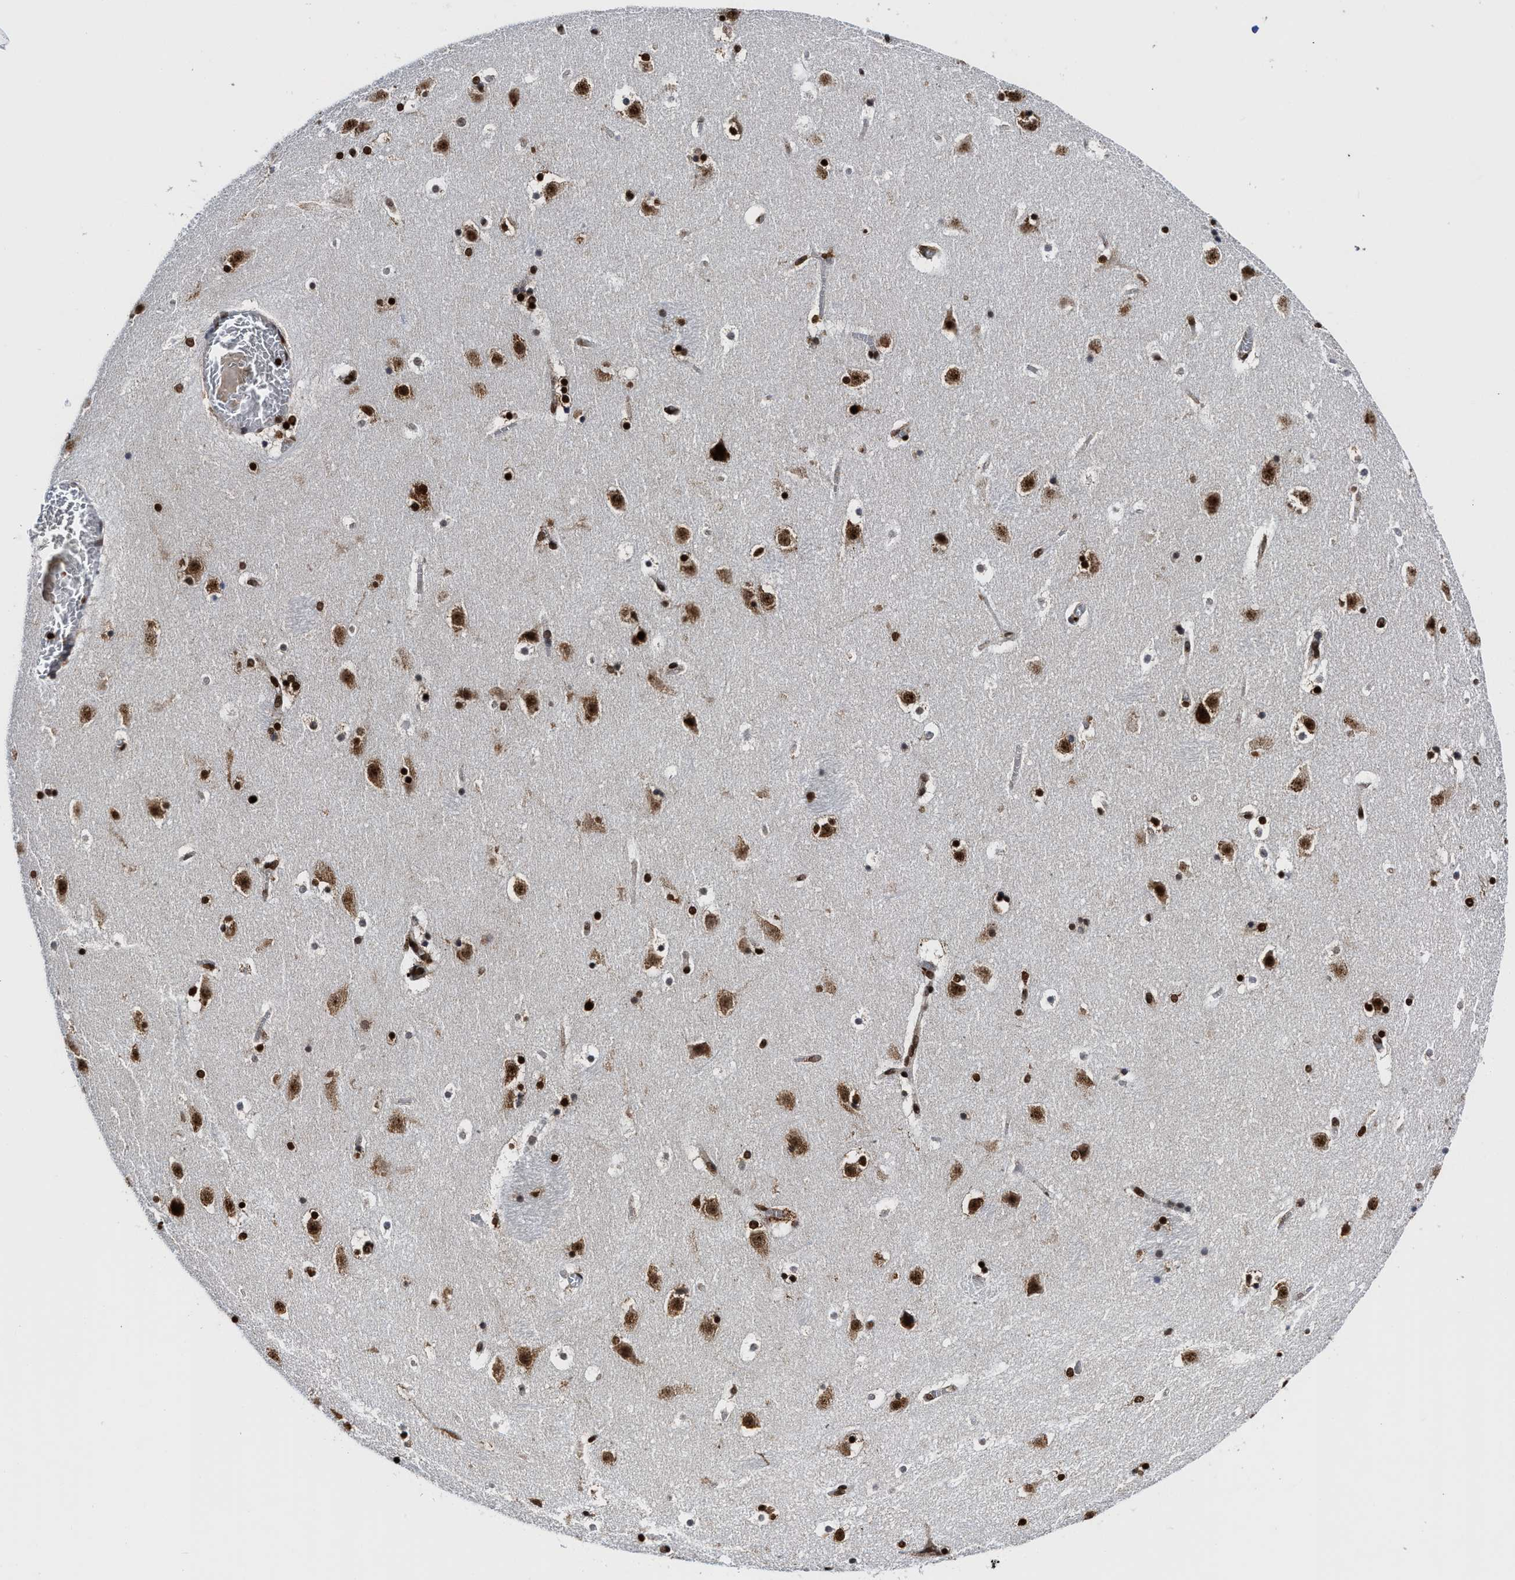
{"staining": {"intensity": "strong", "quantity": ">75%", "location": "nuclear"}, "tissue": "caudate", "cell_type": "Glial cells", "image_type": "normal", "snomed": [{"axis": "morphology", "description": "Normal tissue, NOS"}, {"axis": "topography", "description": "Lateral ventricle wall"}], "caption": "A photomicrograph of caudate stained for a protein demonstrates strong nuclear brown staining in glial cells.", "gene": "ALYREF", "patient": {"sex": "male", "age": 45}}